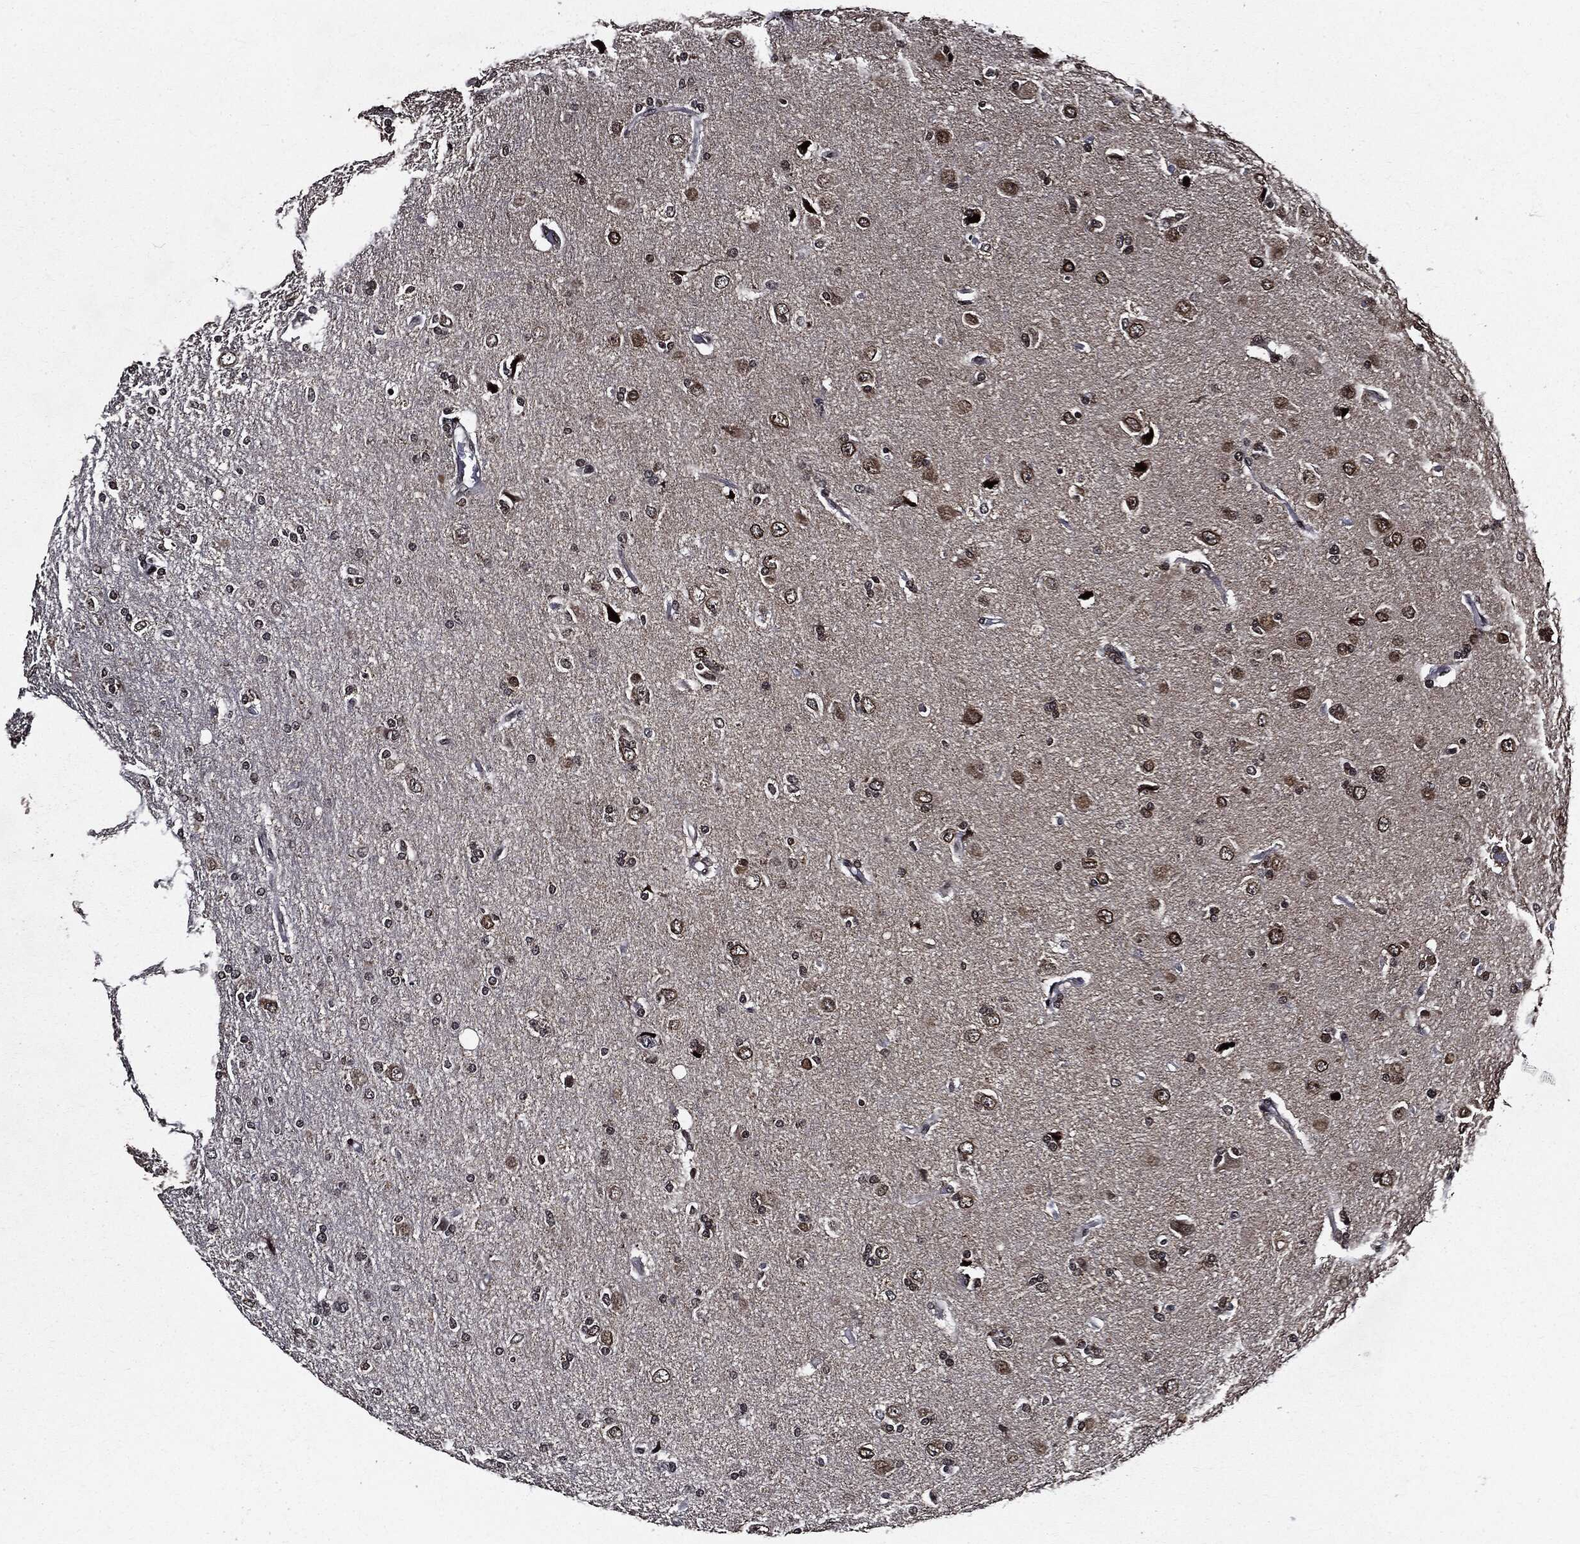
{"staining": {"intensity": "moderate", "quantity": "25%-75%", "location": "cytoplasmic/membranous,nuclear"}, "tissue": "glioma", "cell_type": "Tumor cells", "image_type": "cancer", "snomed": [{"axis": "morphology", "description": "Glioma, malignant, High grade"}, {"axis": "topography", "description": "Cerebral cortex"}], "caption": "Immunohistochemistry micrograph of glioma stained for a protein (brown), which exhibits medium levels of moderate cytoplasmic/membranous and nuclear staining in about 25%-75% of tumor cells.", "gene": "SUGT1", "patient": {"sex": "male", "age": 70}}